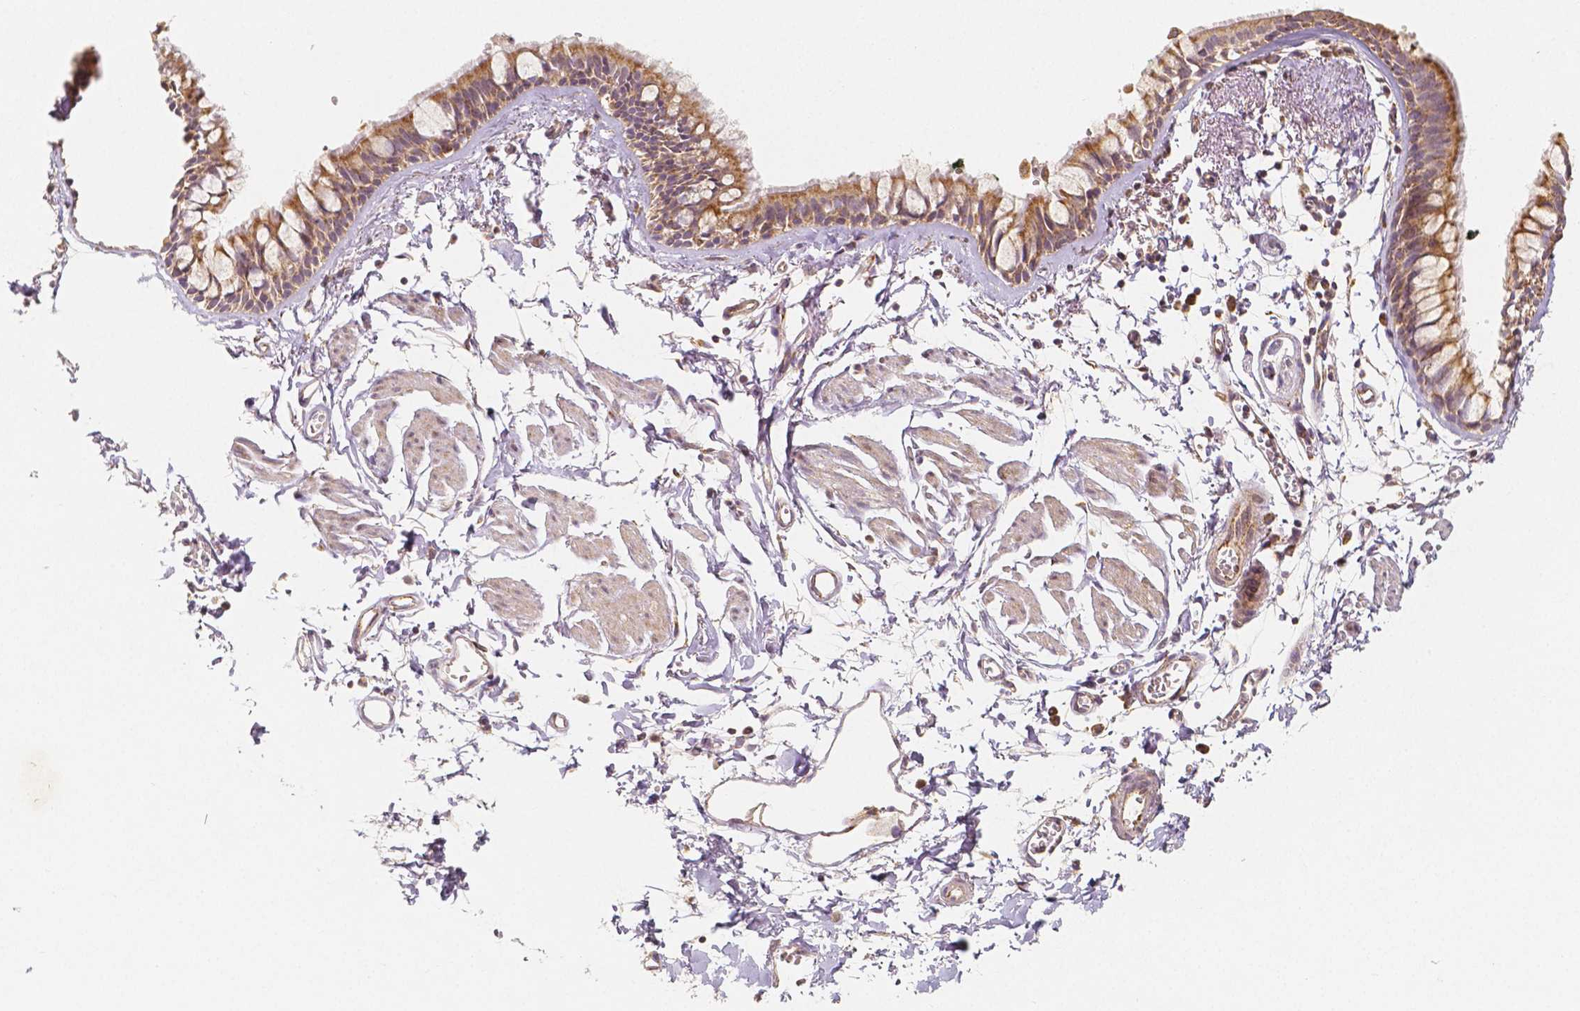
{"staining": {"intensity": "moderate", "quantity": ">75%", "location": "cytoplasmic/membranous"}, "tissue": "bronchus", "cell_type": "Respiratory epithelial cells", "image_type": "normal", "snomed": [{"axis": "morphology", "description": "Normal tissue, NOS"}, {"axis": "topography", "description": "Cartilage tissue"}, {"axis": "topography", "description": "Bronchus"}], "caption": "Immunohistochemical staining of normal bronchus shows medium levels of moderate cytoplasmic/membranous positivity in about >75% of respiratory epithelial cells.", "gene": "PGAM5", "patient": {"sex": "female", "age": 59}}